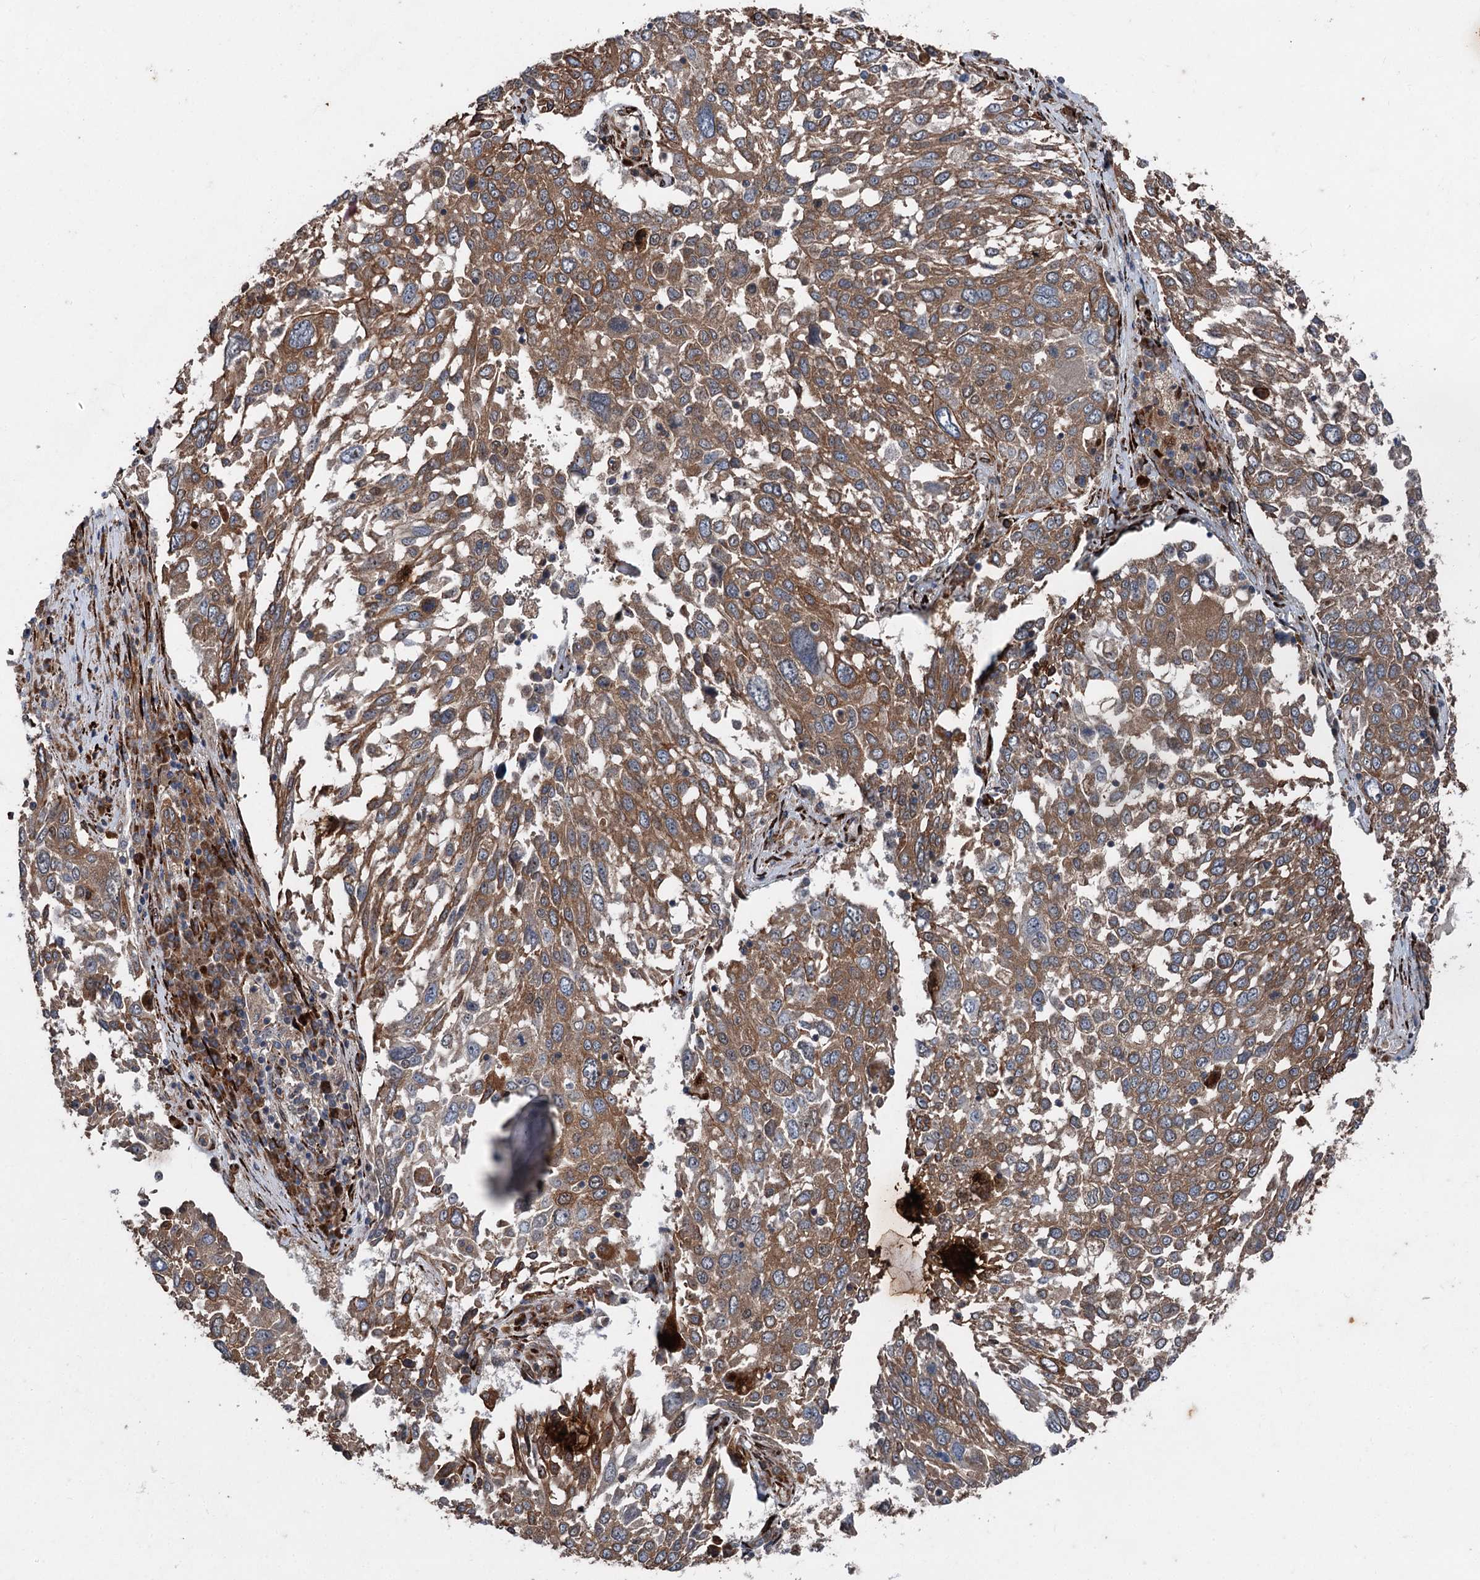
{"staining": {"intensity": "moderate", "quantity": ">75%", "location": "cytoplasmic/membranous"}, "tissue": "lung cancer", "cell_type": "Tumor cells", "image_type": "cancer", "snomed": [{"axis": "morphology", "description": "Squamous cell carcinoma, NOS"}, {"axis": "topography", "description": "Lung"}], "caption": "Protein staining of lung cancer (squamous cell carcinoma) tissue displays moderate cytoplasmic/membranous expression in about >75% of tumor cells.", "gene": "DDIAS", "patient": {"sex": "male", "age": 65}}